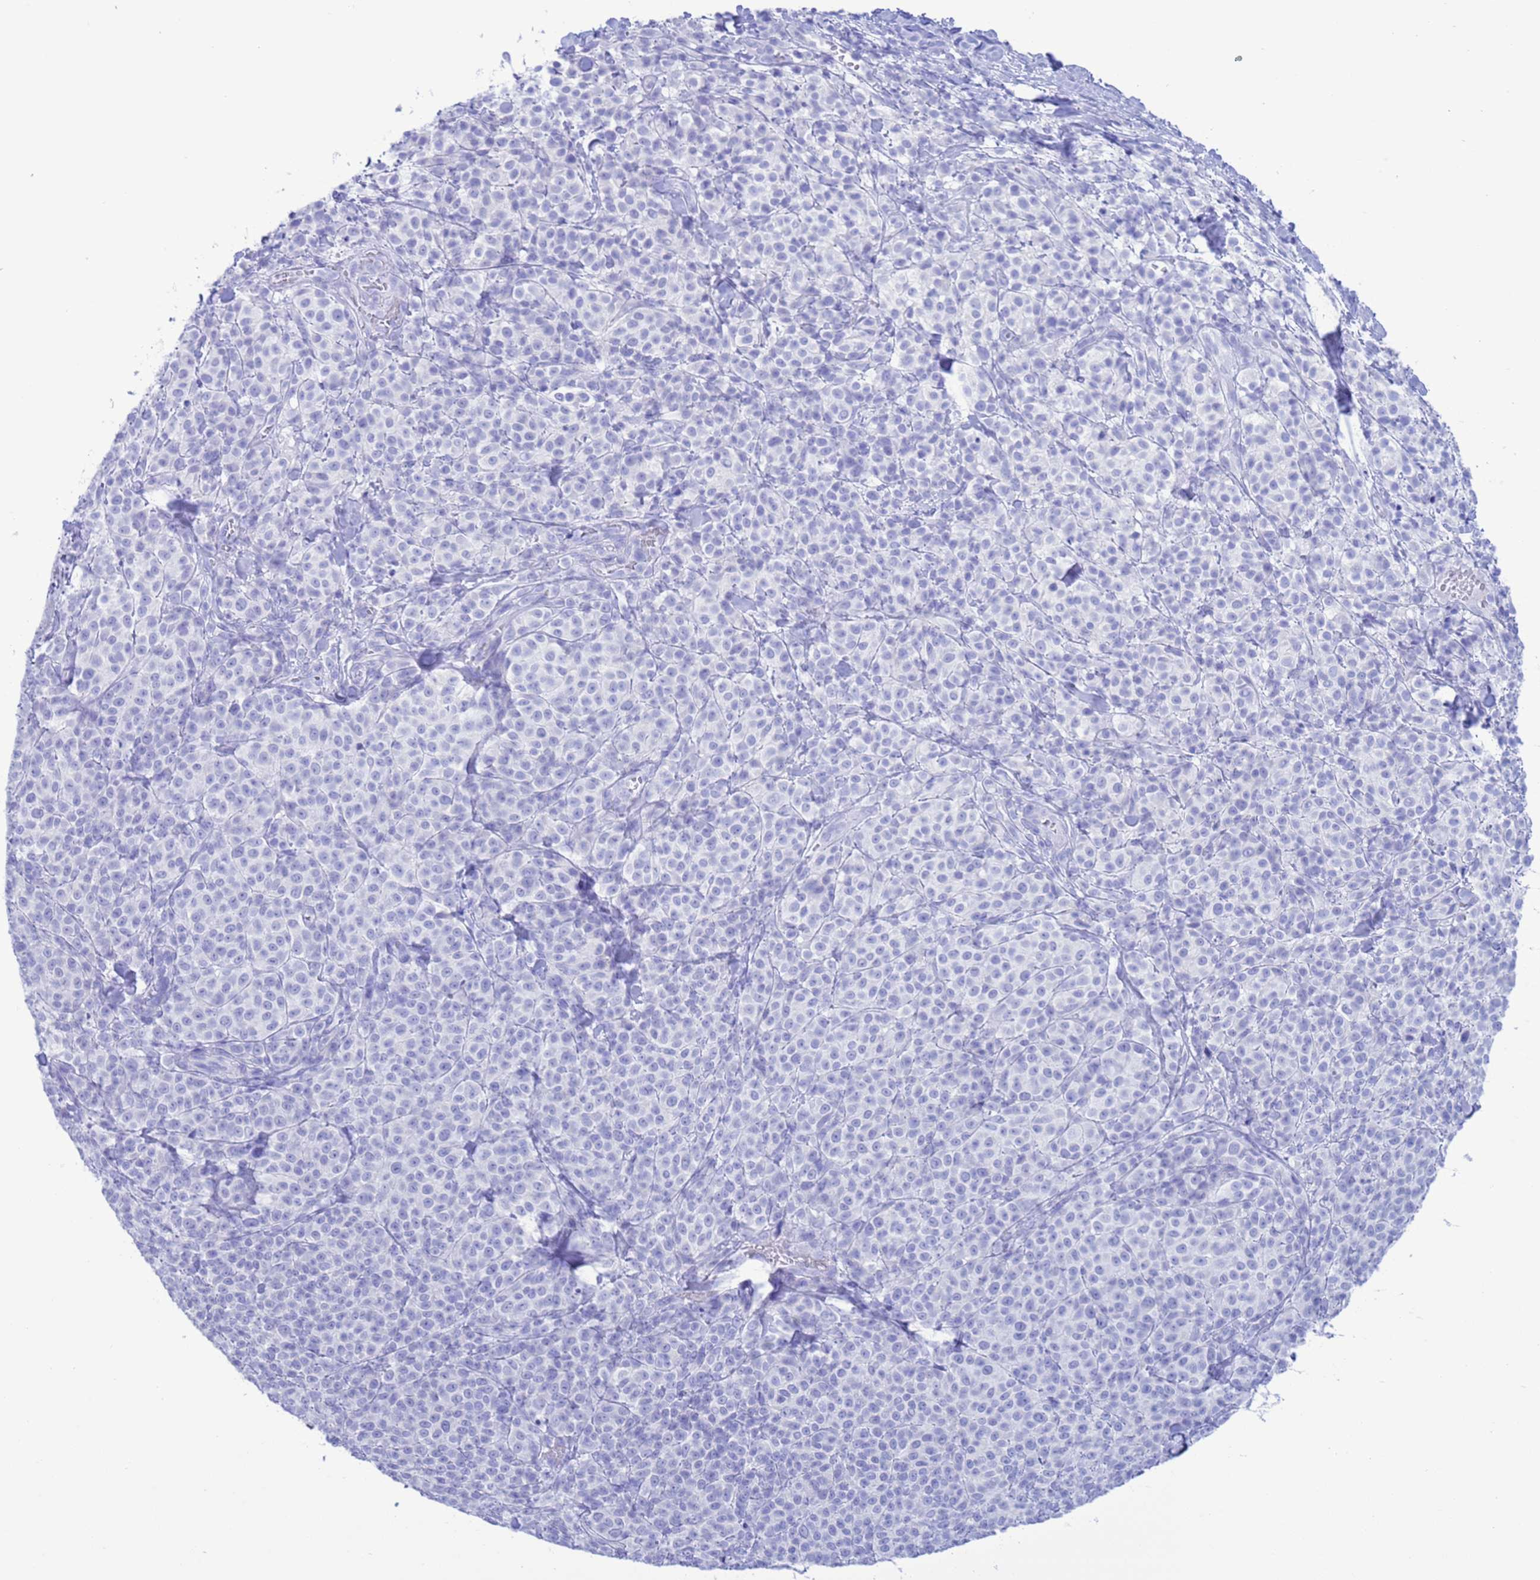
{"staining": {"intensity": "negative", "quantity": "none", "location": "none"}, "tissue": "melanoma", "cell_type": "Tumor cells", "image_type": "cancer", "snomed": [{"axis": "morphology", "description": "Normal tissue, NOS"}, {"axis": "morphology", "description": "Malignant melanoma, NOS"}, {"axis": "topography", "description": "Skin"}], "caption": "The image shows no significant staining in tumor cells of malignant melanoma.", "gene": "GSTM1", "patient": {"sex": "female", "age": 34}}